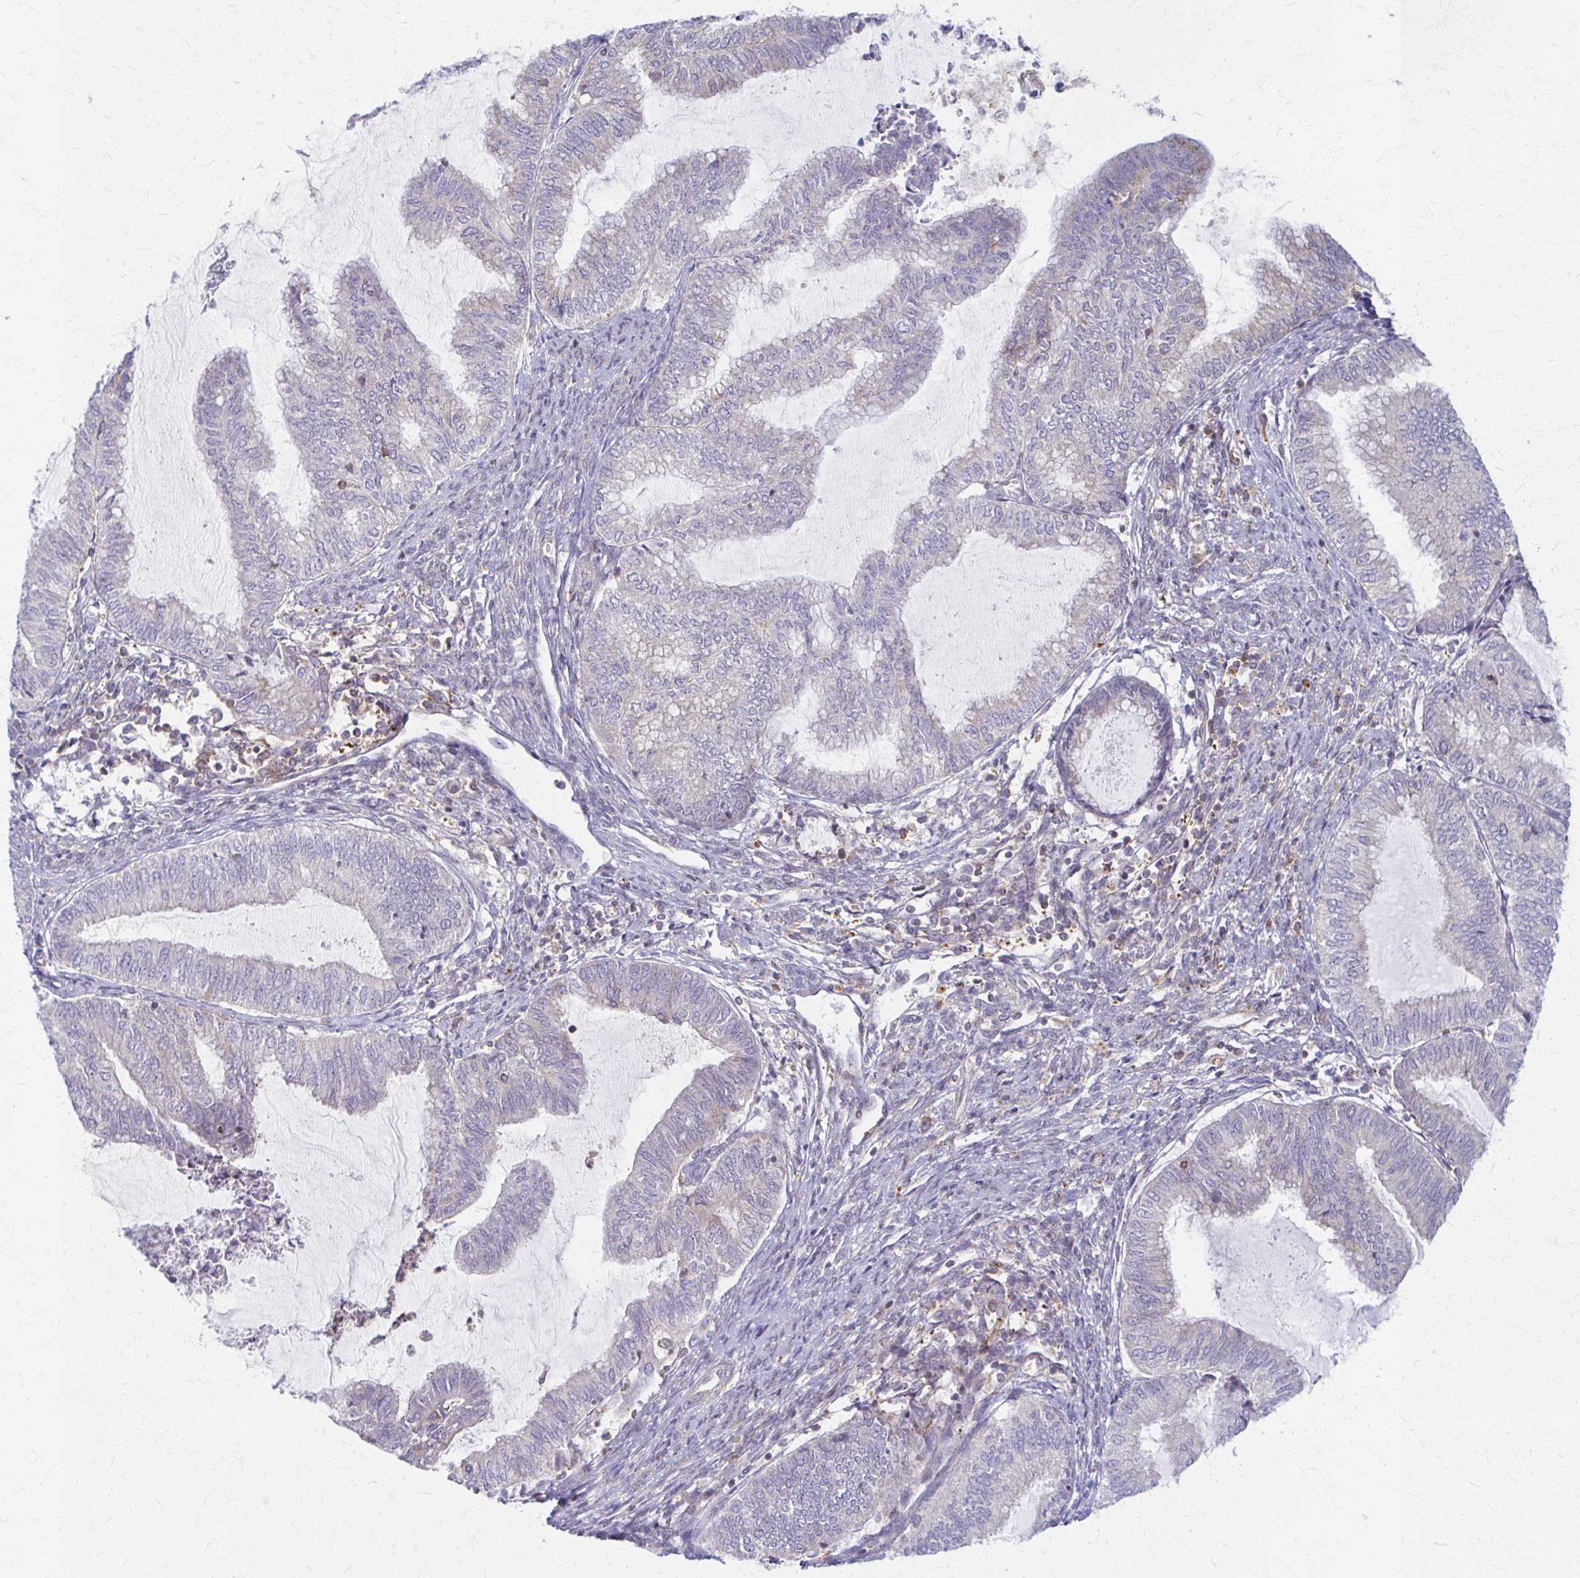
{"staining": {"intensity": "negative", "quantity": "none", "location": "none"}, "tissue": "endometrial cancer", "cell_type": "Tumor cells", "image_type": "cancer", "snomed": [{"axis": "morphology", "description": "Adenocarcinoma, NOS"}, {"axis": "topography", "description": "Endometrium"}], "caption": "There is no significant positivity in tumor cells of endometrial cancer.", "gene": "ARHGAP35", "patient": {"sex": "female", "age": 79}}